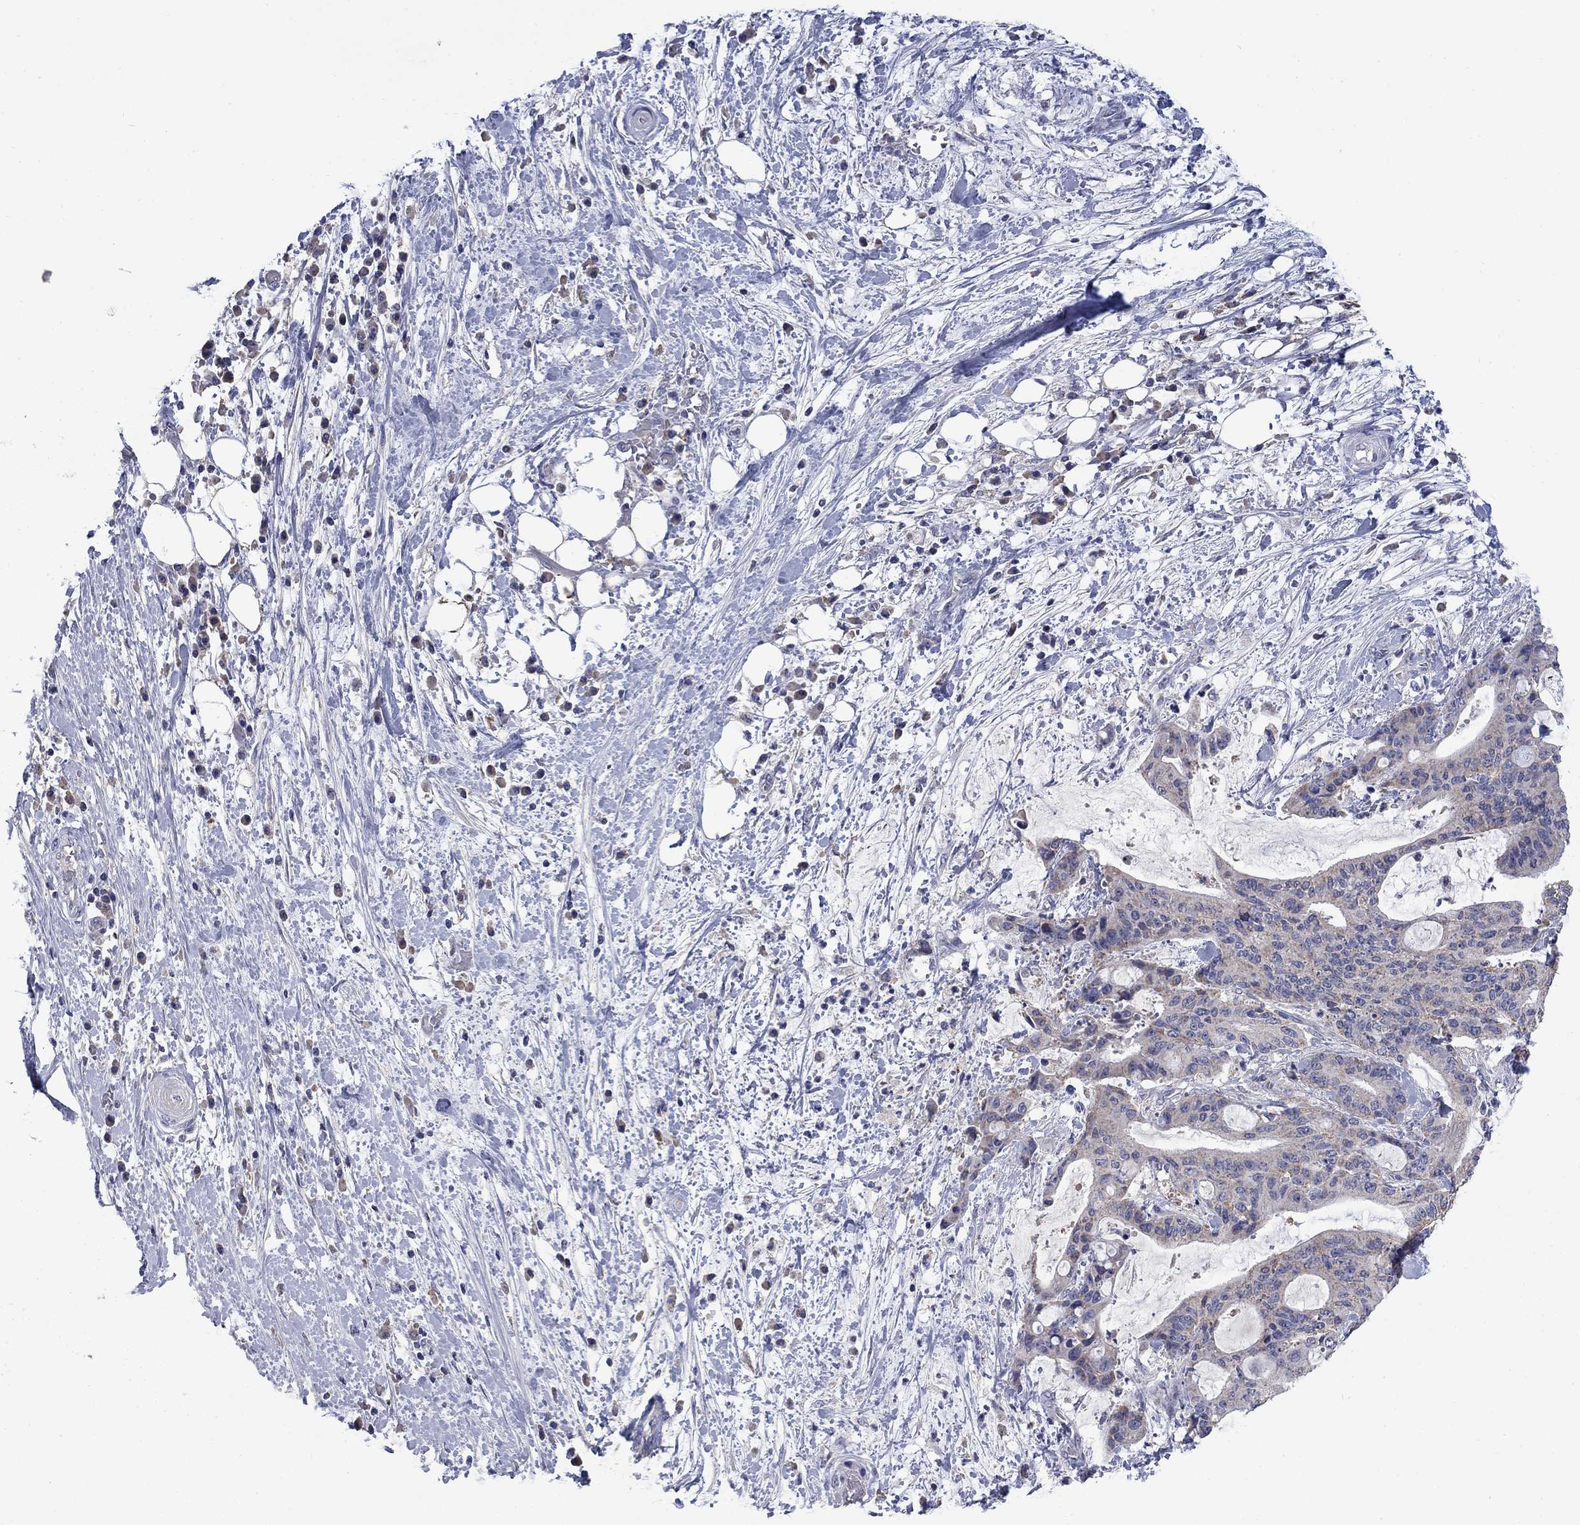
{"staining": {"intensity": "negative", "quantity": "none", "location": "none"}, "tissue": "liver cancer", "cell_type": "Tumor cells", "image_type": "cancer", "snomed": [{"axis": "morphology", "description": "Cholangiocarcinoma"}, {"axis": "topography", "description": "Liver"}], "caption": "Tumor cells show no significant positivity in cholangiocarcinoma (liver).", "gene": "FRK", "patient": {"sex": "female", "age": 73}}